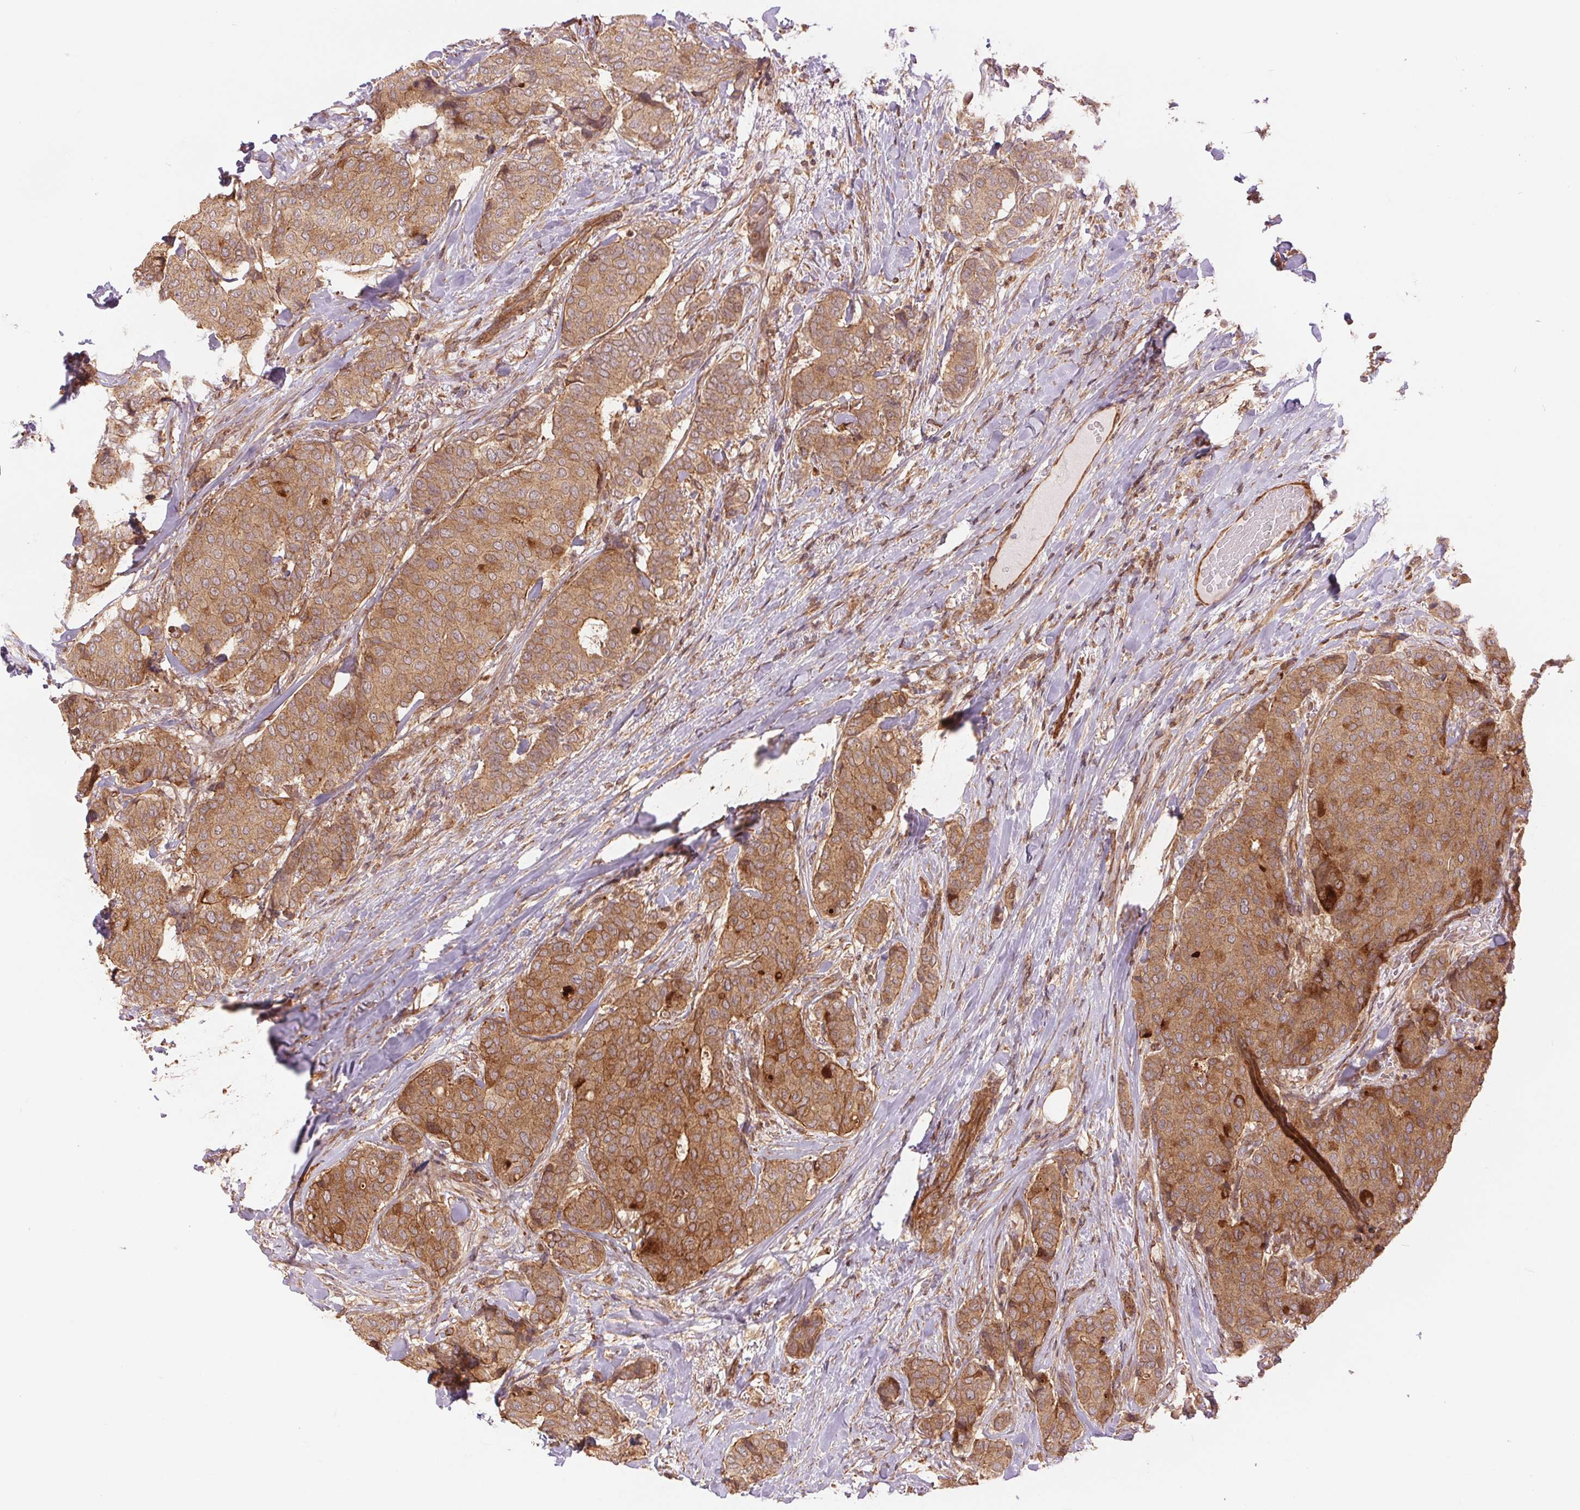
{"staining": {"intensity": "moderate", "quantity": ">75%", "location": "cytoplasmic/membranous"}, "tissue": "breast cancer", "cell_type": "Tumor cells", "image_type": "cancer", "snomed": [{"axis": "morphology", "description": "Duct carcinoma"}, {"axis": "topography", "description": "Breast"}], "caption": "Breast cancer (infiltrating ductal carcinoma) stained with a brown dye exhibits moderate cytoplasmic/membranous positive expression in about >75% of tumor cells.", "gene": "STARD7", "patient": {"sex": "female", "age": 75}}